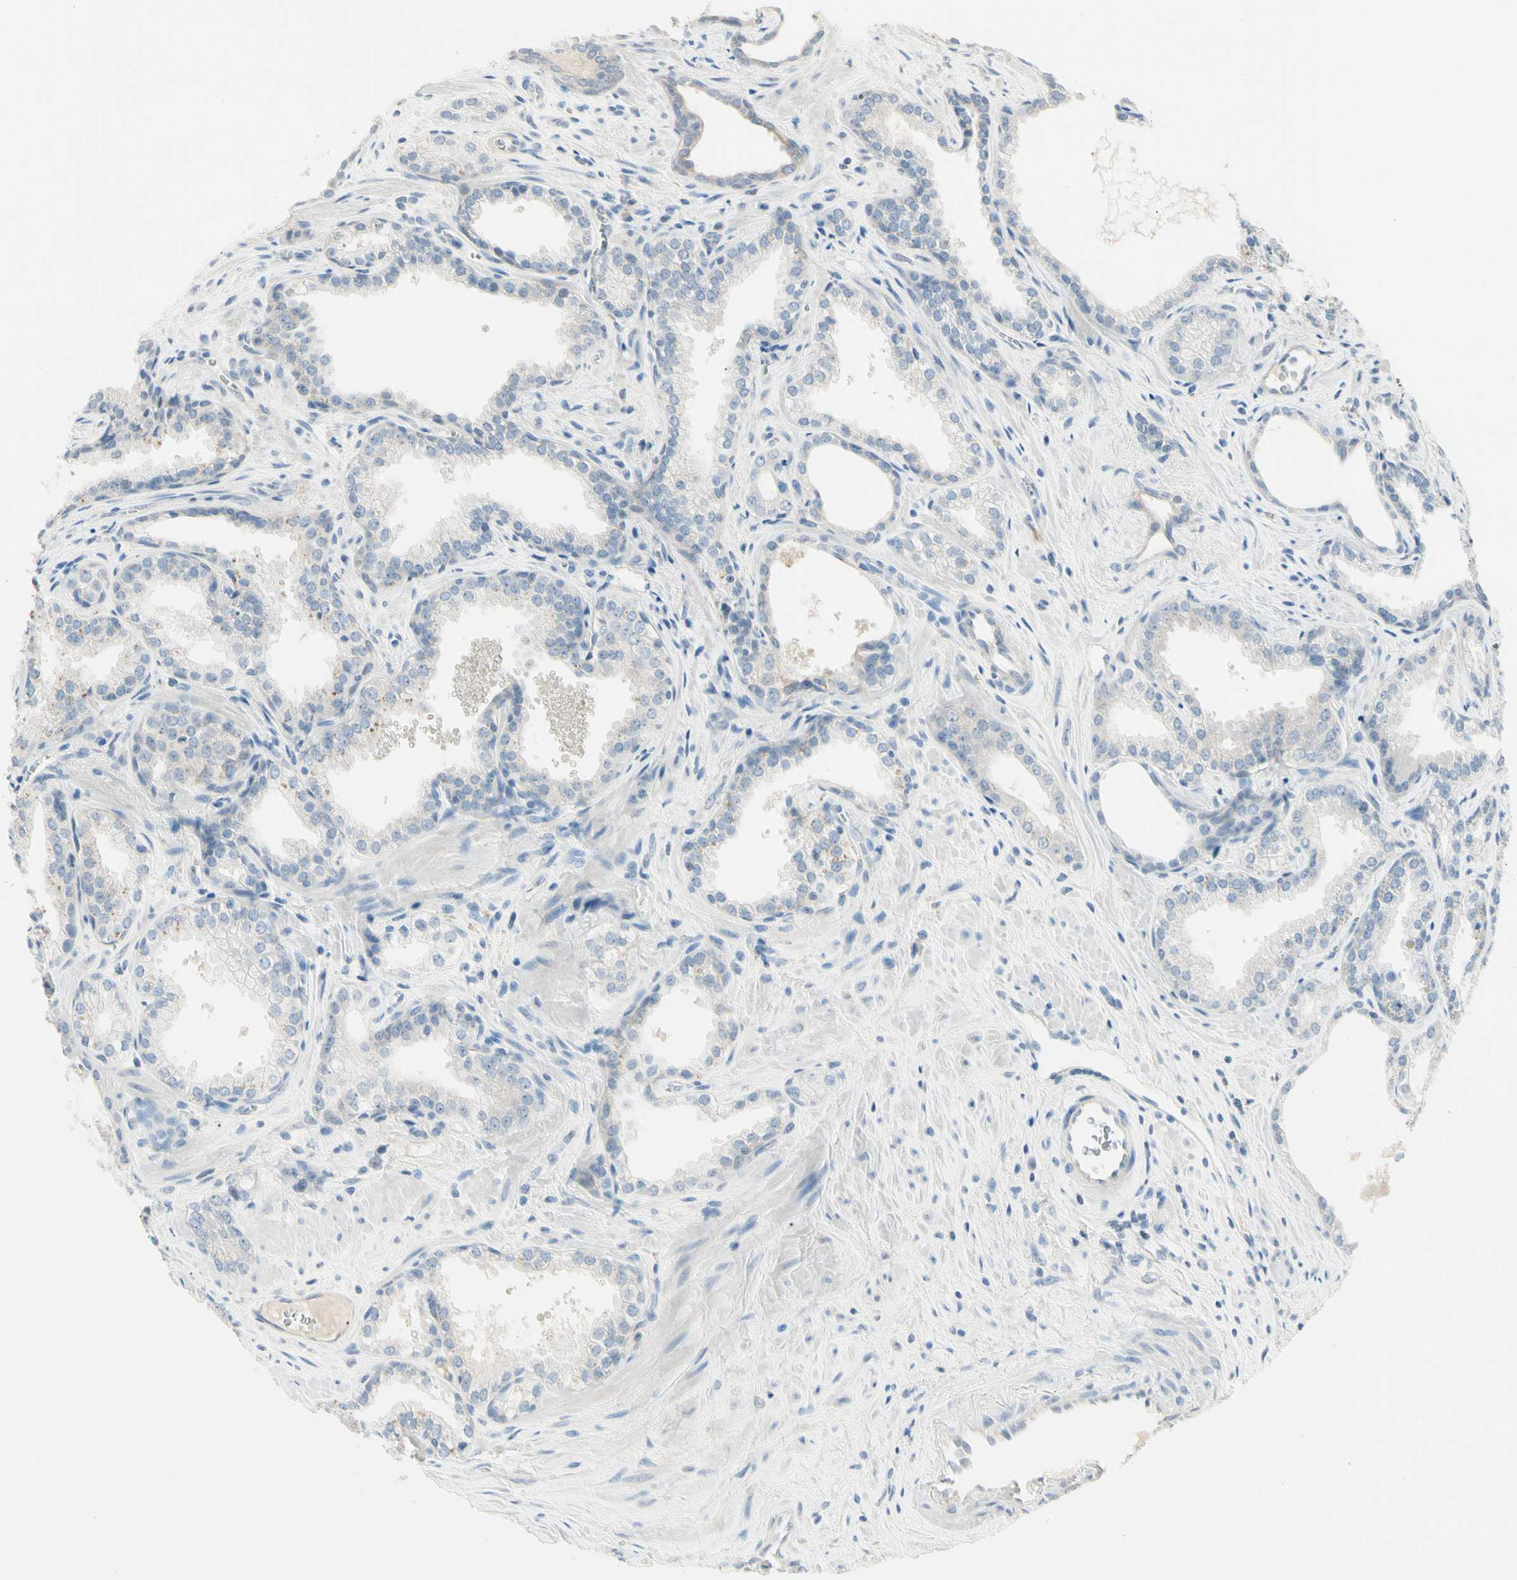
{"staining": {"intensity": "negative", "quantity": "none", "location": "none"}, "tissue": "prostate cancer", "cell_type": "Tumor cells", "image_type": "cancer", "snomed": [{"axis": "morphology", "description": "Adenocarcinoma, Low grade"}, {"axis": "topography", "description": "Prostate"}], "caption": "Prostate cancer (adenocarcinoma (low-grade)) stained for a protein using immunohistochemistry demonstrates no staining tumor cells.", "gene": "ALDH18A1", "patient": {"sex": "male", "age": 60}}